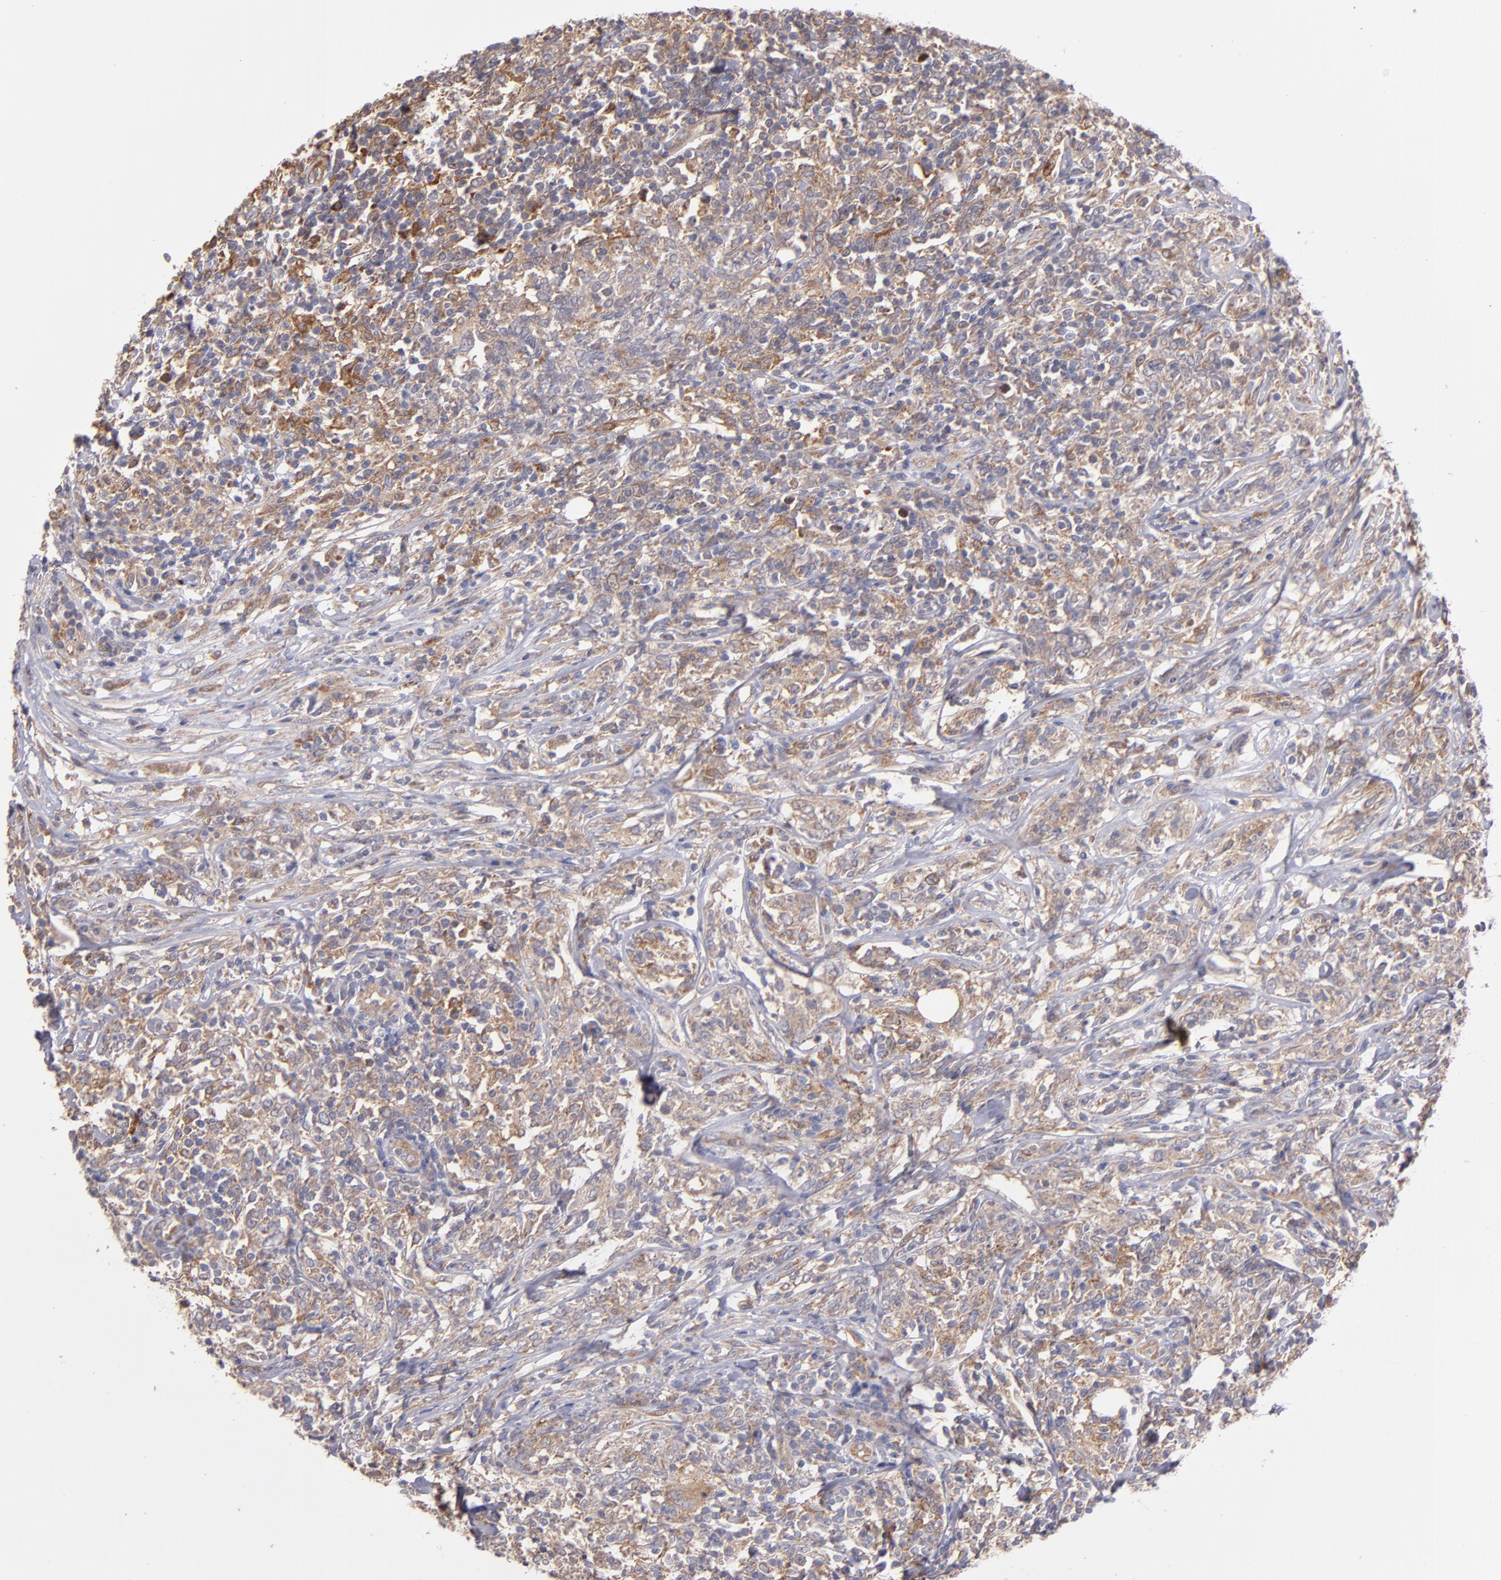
{"staining": {"intensity": "moderate", "quantity": "25%-75%", "location": "cytoplasmic/membranous"}, "tissue": "lymphoma", "cell_type": "Tumor cells", "image_type": "cancer", "snomed": [{"axis": "morphology", "description": "Malignant lymphoma, non-Hodgkin's type, High grade"}, {"axis": "topography", "description": "Lymph node"}], "caption": "The histopathology image reveals immunohistochemical staining of high-grade malignant lymphoma, non-Hodgkin's type. There is moderate cytoplasmic/membranous positivity is appreciated in about 25%-75% of tumor cells. The staining was performed using DAB (3,3'-diaminobenzidine) to visualize the protein expression in brown, while the nuclei were stained in blue with hematoxylin (Magnification: 20x).", "gene": "IFIH1", "patient": {"sex": "female", "age": 84}}